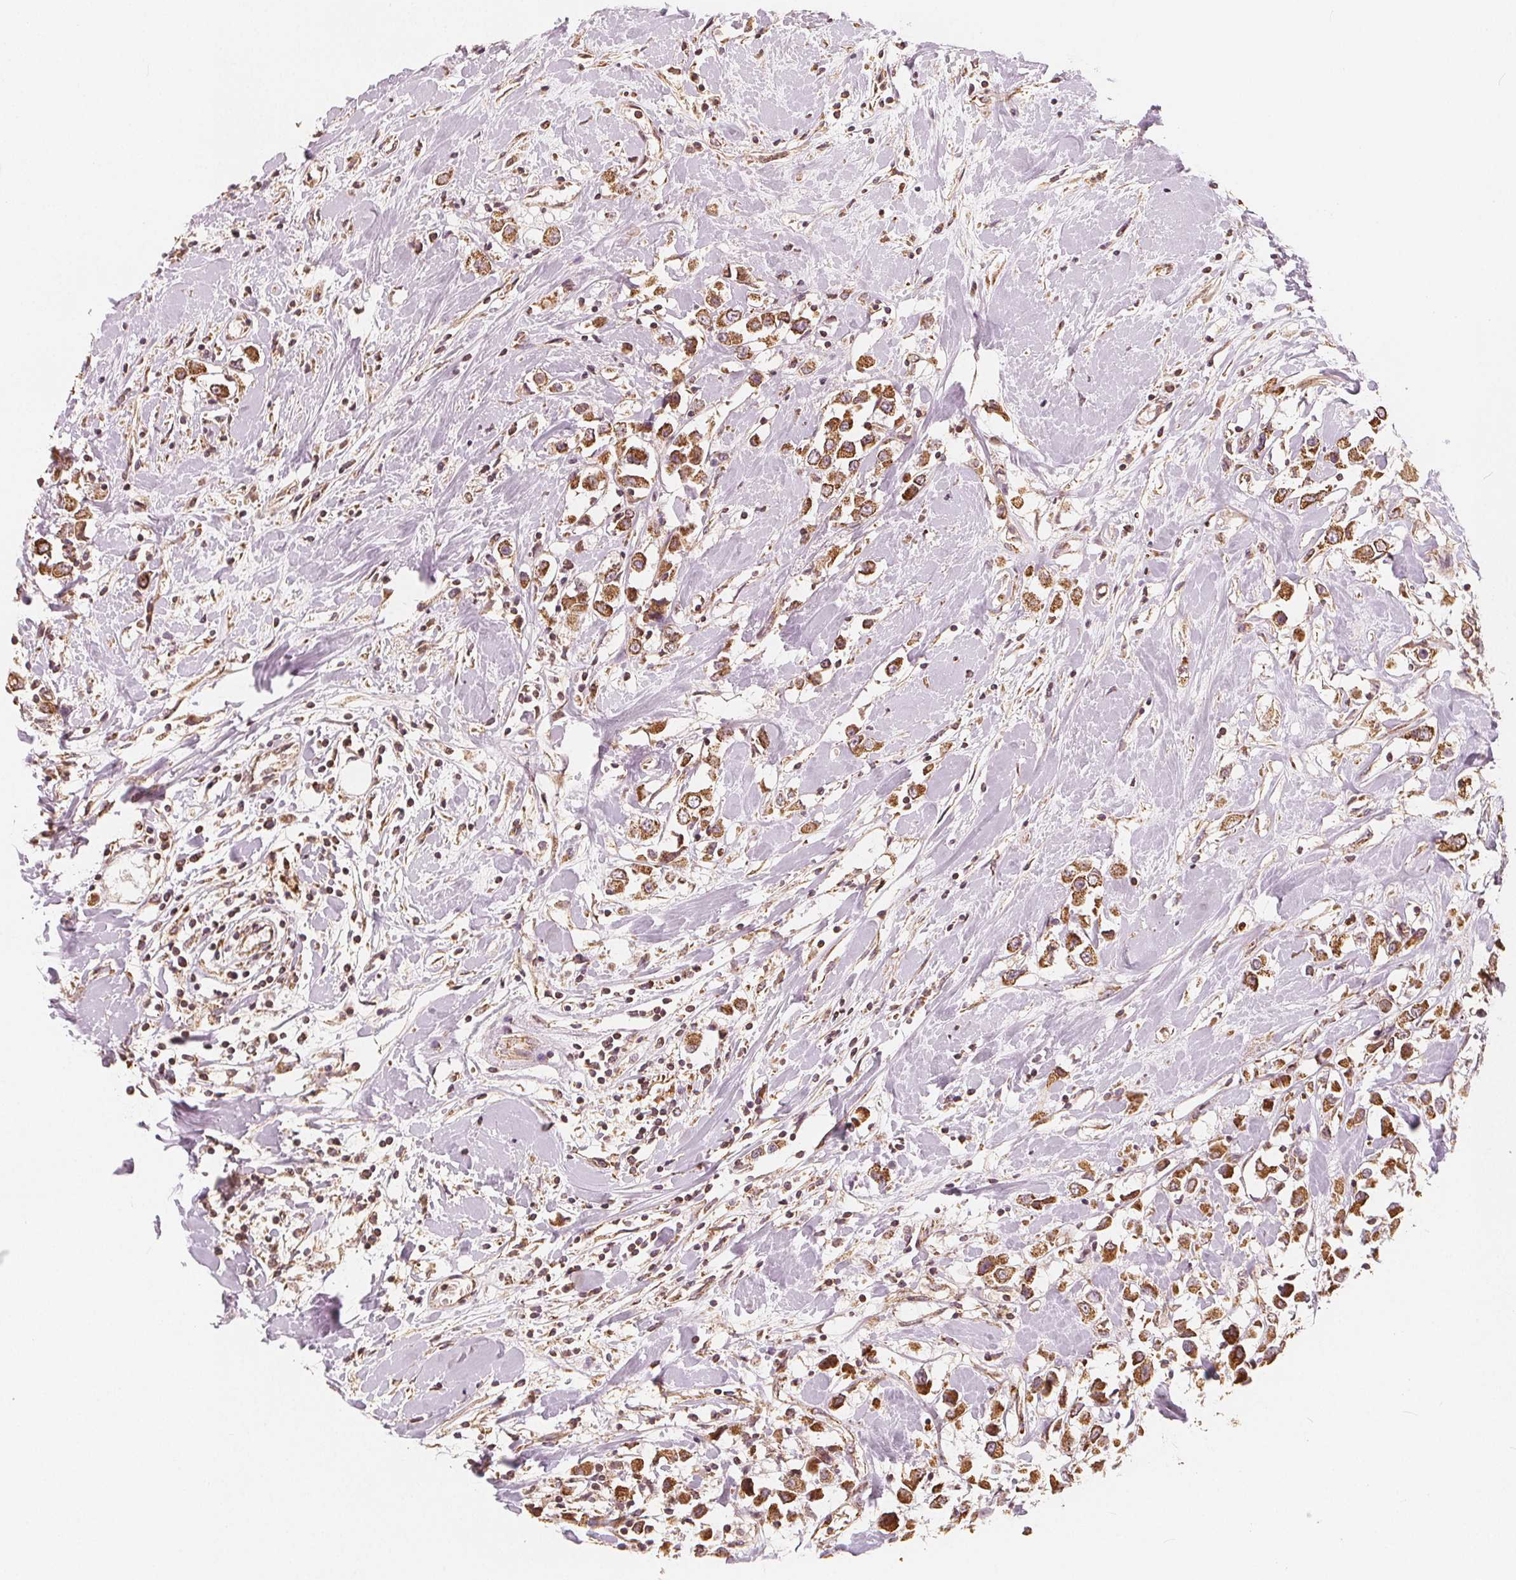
{"staining": {"intensity": "moderate", "quantity": ">75%", "location": "cytoplasmic/membranous"}, "tissue": "breast cancer", "cell_type": "Tumor cells", "image_type": "cancer", "snomed": [{"axis": "morphology", "description": "Duct carcinoma"}, {"axis": "topography", "description": "Breast"}], "caption": "Protein expression analysis of human breast cancer reveals moderate cytoplasmic/membranous positivity in about >75% of tumor cells.", "gene": "PEX26", "patient": {"sex": "female", "age": 61}}